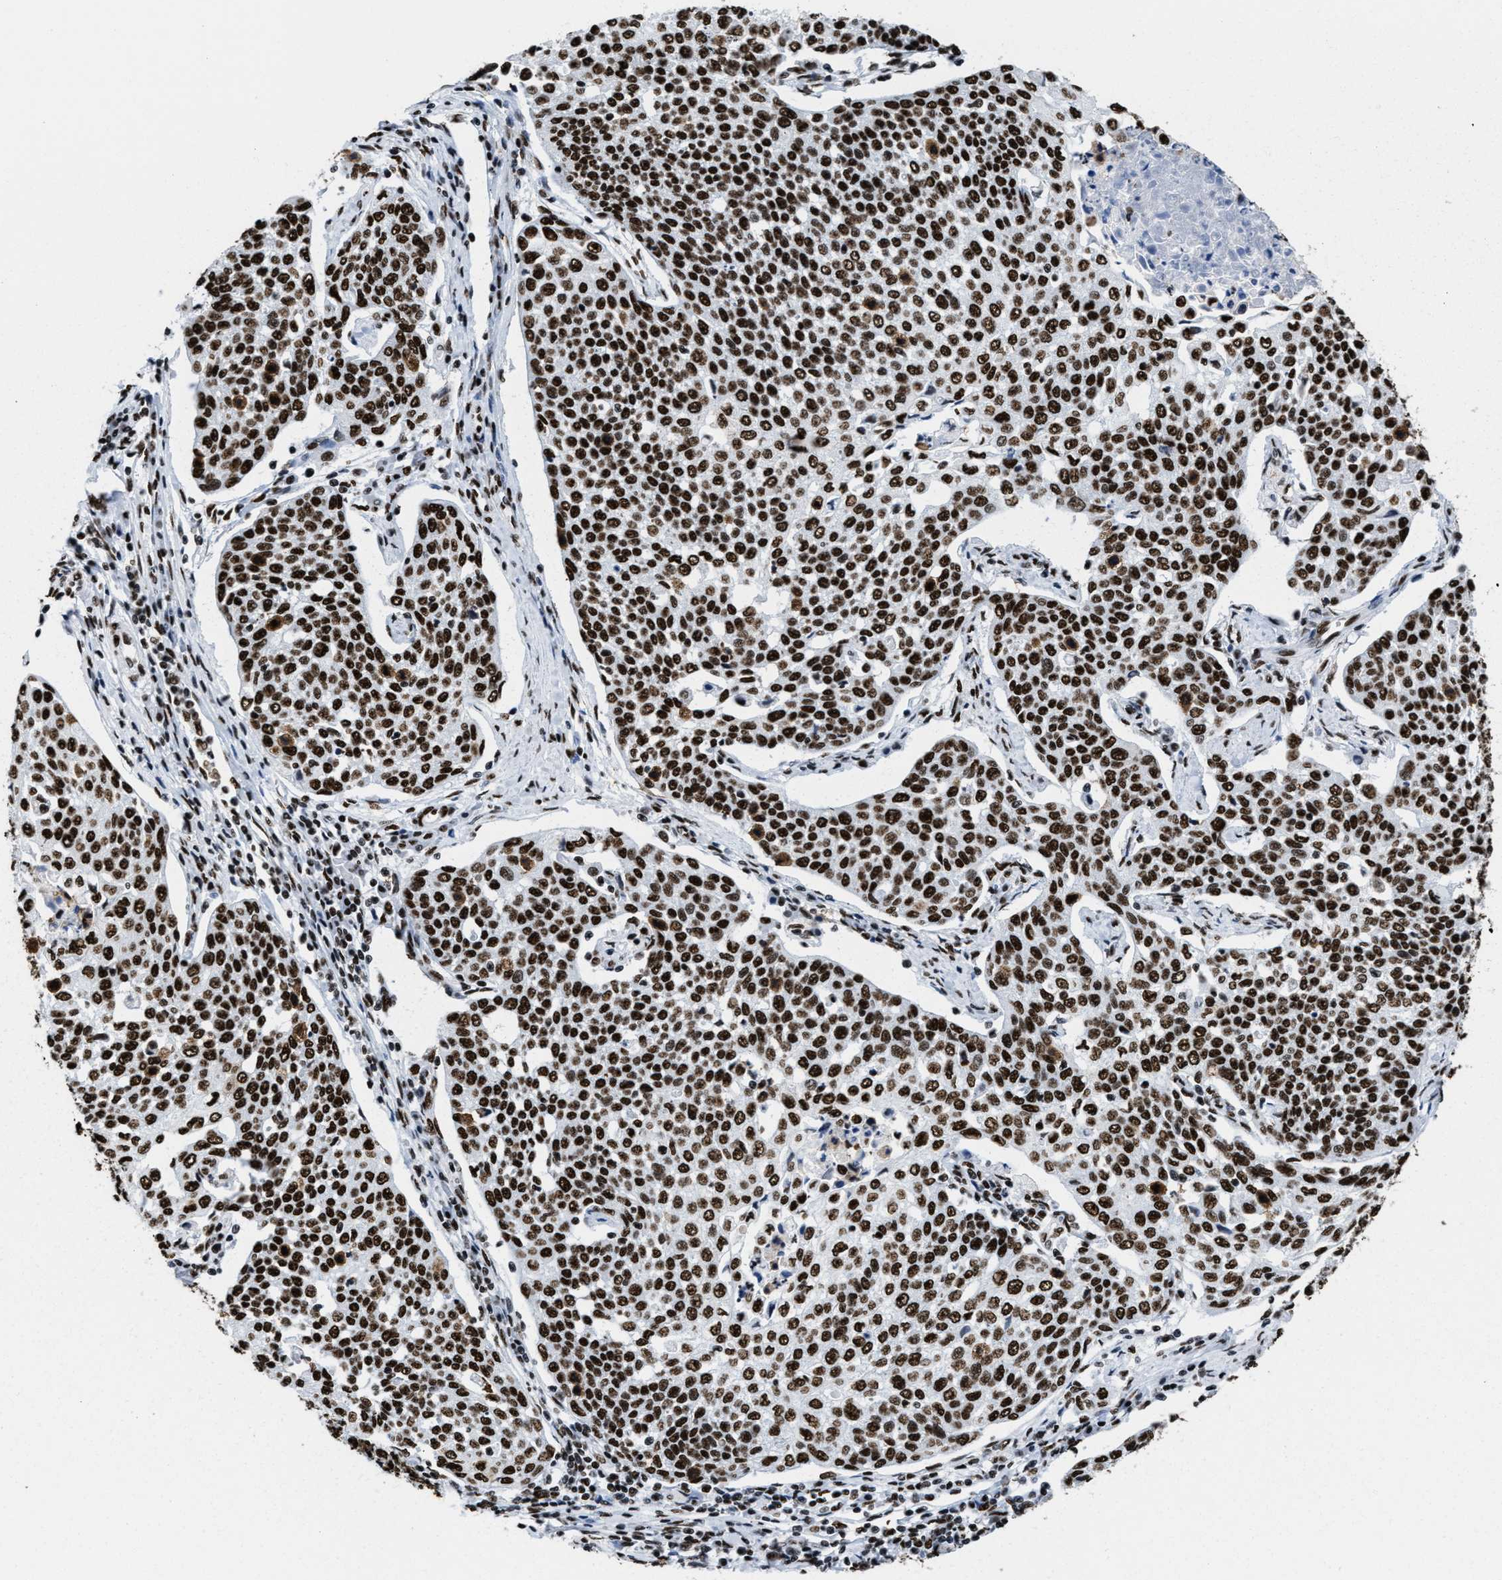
{"staining": {"intensity": "strong", "quantity": ">75%", "location": "nuclear"}, "tissue": "cervical cancer", "cell_type": "Tumor cells", "image_type": "cancer", "snomed": [{"axis": "morphology", "description": "Squamous cell carcinoma, NOS"}, {"axis": "topography", "description": "Cervix"}], "caption": "Immunohistochemical staining of human cervical squamous cell carcinoma displays high levels of strong nuclear protein expression in approximately >75% of tumor cells. Nuclei are stained in blue.", "gene": "SMARCC2", "patient": {"sex": "female", "age": 34}}